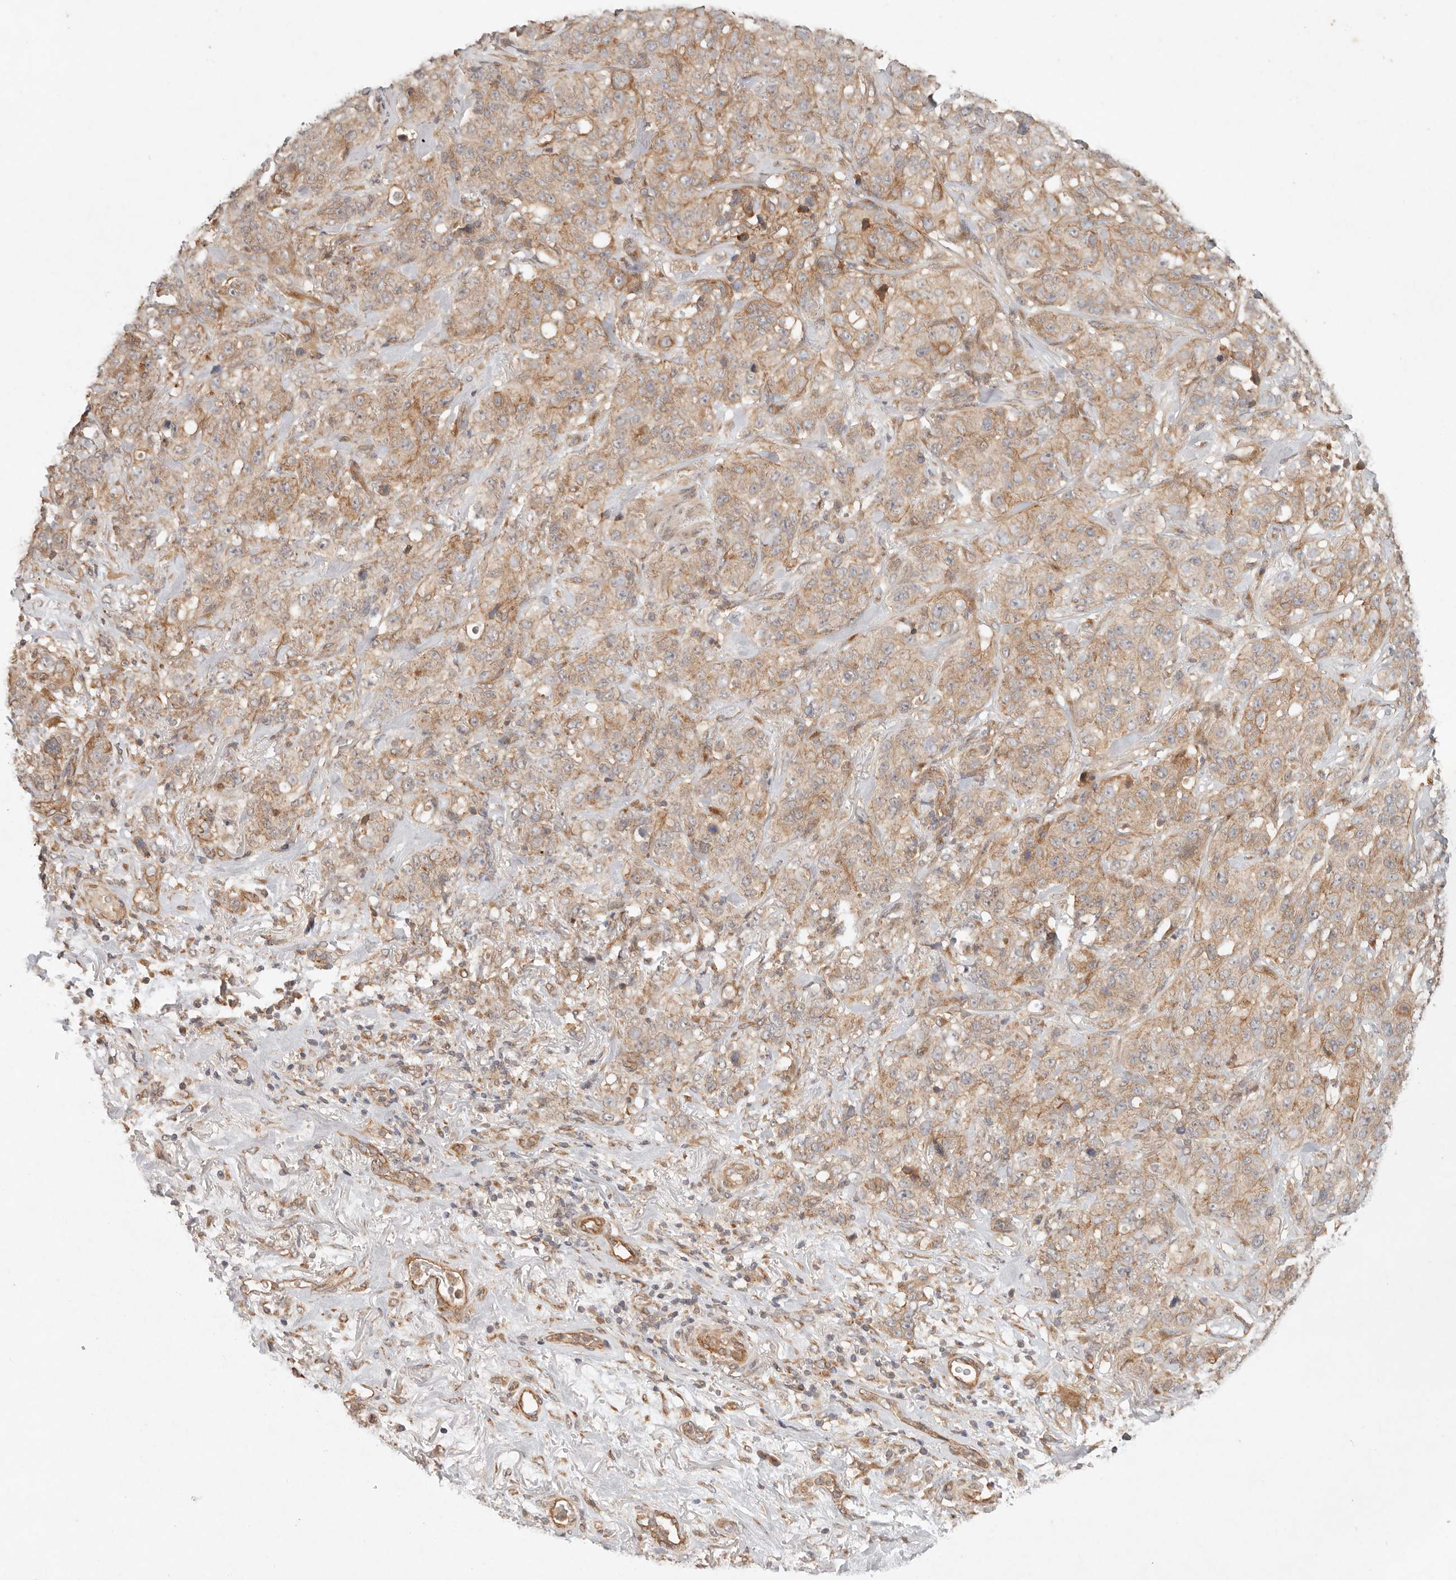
{"staining": {"intensity": "weak", "quantity": ">75%", "location": "cytoplasmic/membranous"}, "tissue": "stomach cancer", "cell_type": "Tumor cells", "image_type": "cancer", "snomed": [{"axis": "morphology", "description": "Adenocarcinoma, NOS"}, {"axis": "topography", "description": "Stomach"}], "caption": "Protein analysis of stomach cancer tissue exhibits weak cytoplasmic/membranous expression in about >75% of tumor cells. (IHC, brightfield microscopy, high magnification).", "gene": "HECTD3", "patient": {"sex": "male", "age": 48}}